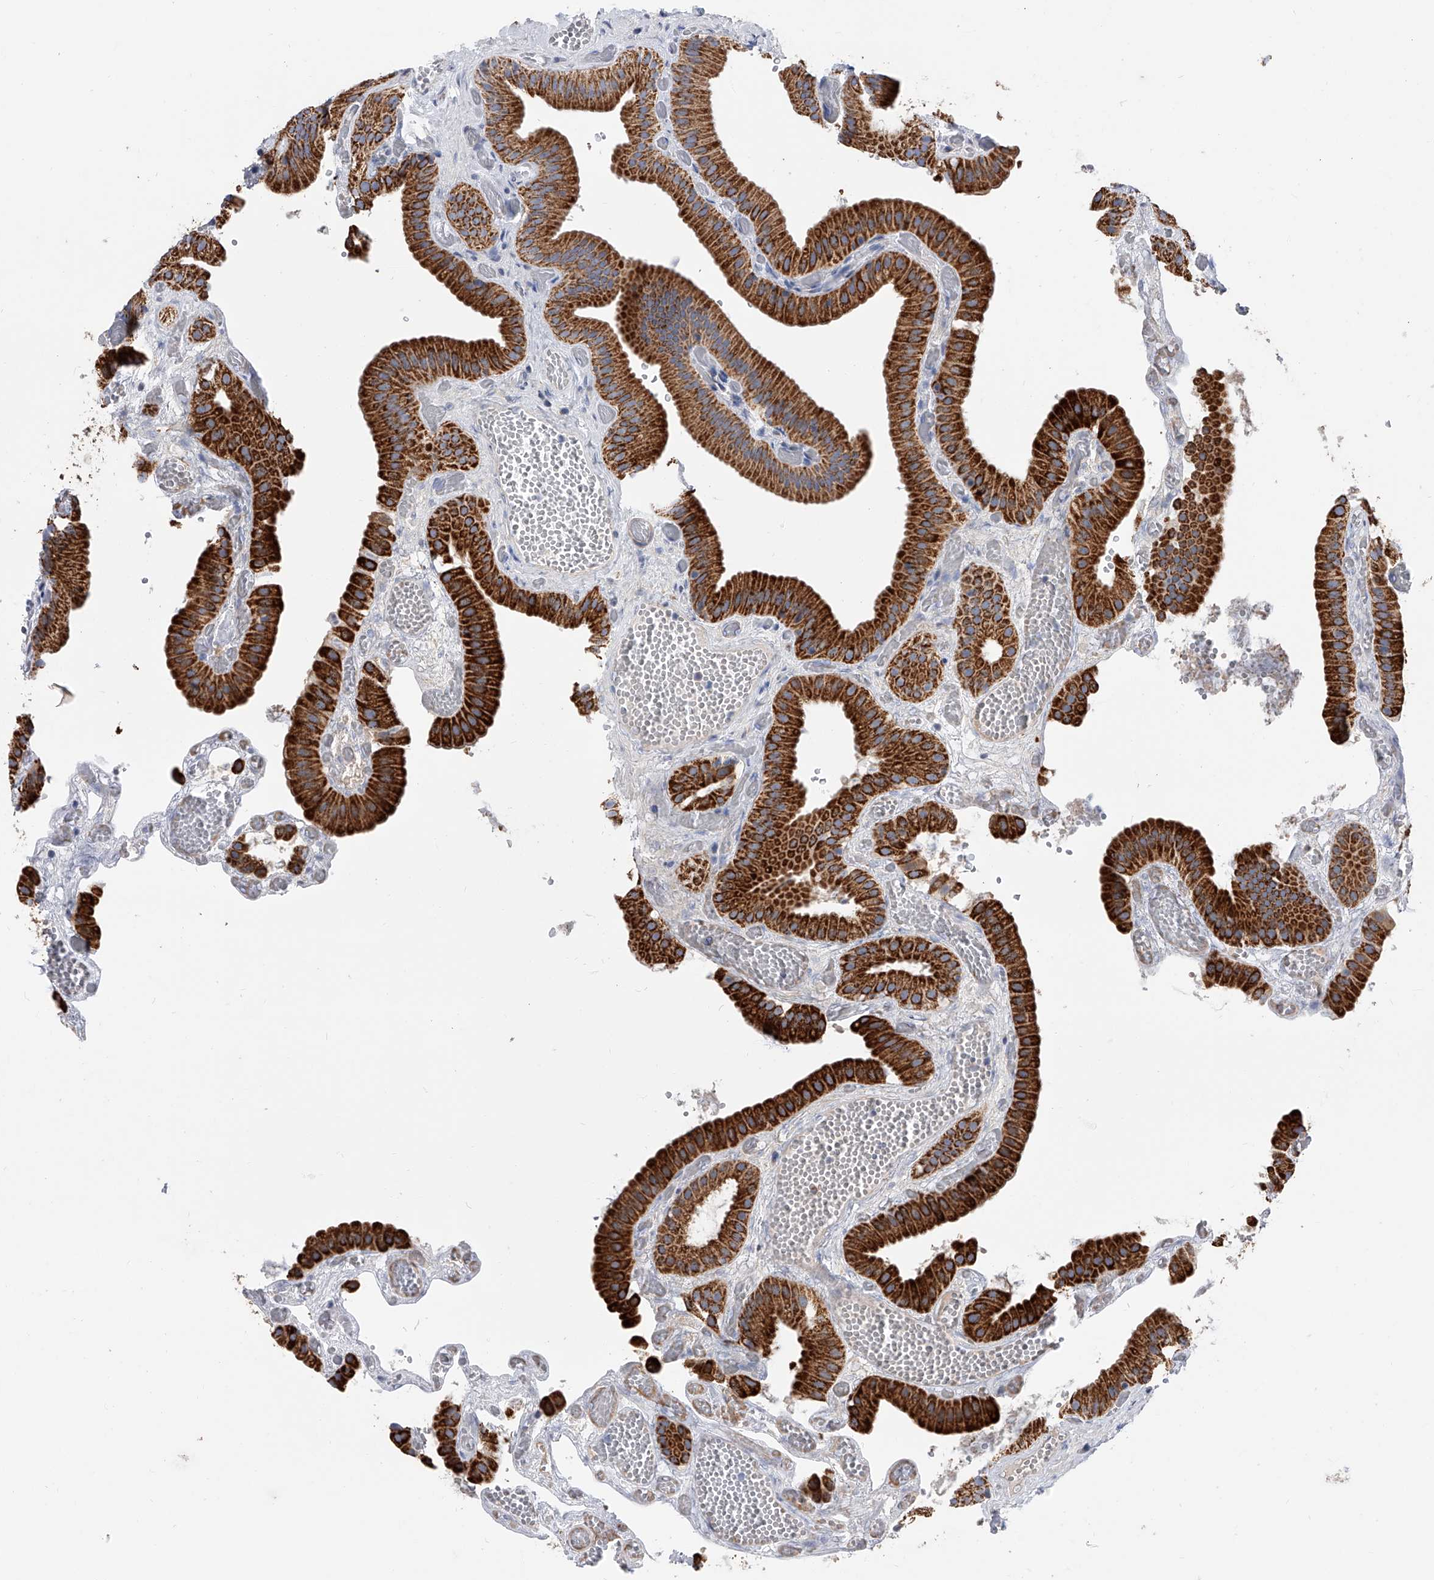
{"staining": {"intensity": "strong", "quantity": ">75%", "location": "cytoplasmic/membranous"}, "tissue": "gallbladder", "cell_type": "Glandular cells", "image_type": "normal", "snomed": [{"axis": "morphology", "description": "Normal tissue, NOS"}, {"axis": "topography", "description": "Gallbladder"}], "caption": "Glandular cells display strong cytoplasmic/membranous positivity in about >75% of cells in unremarkable gallbladder. (DAB (3,3'-diaminobenzidine) = brown stain, brightfield microscopy at high magnification).", "gene": "PDSS2", "patient": {"sex": "female", "age": 64}}